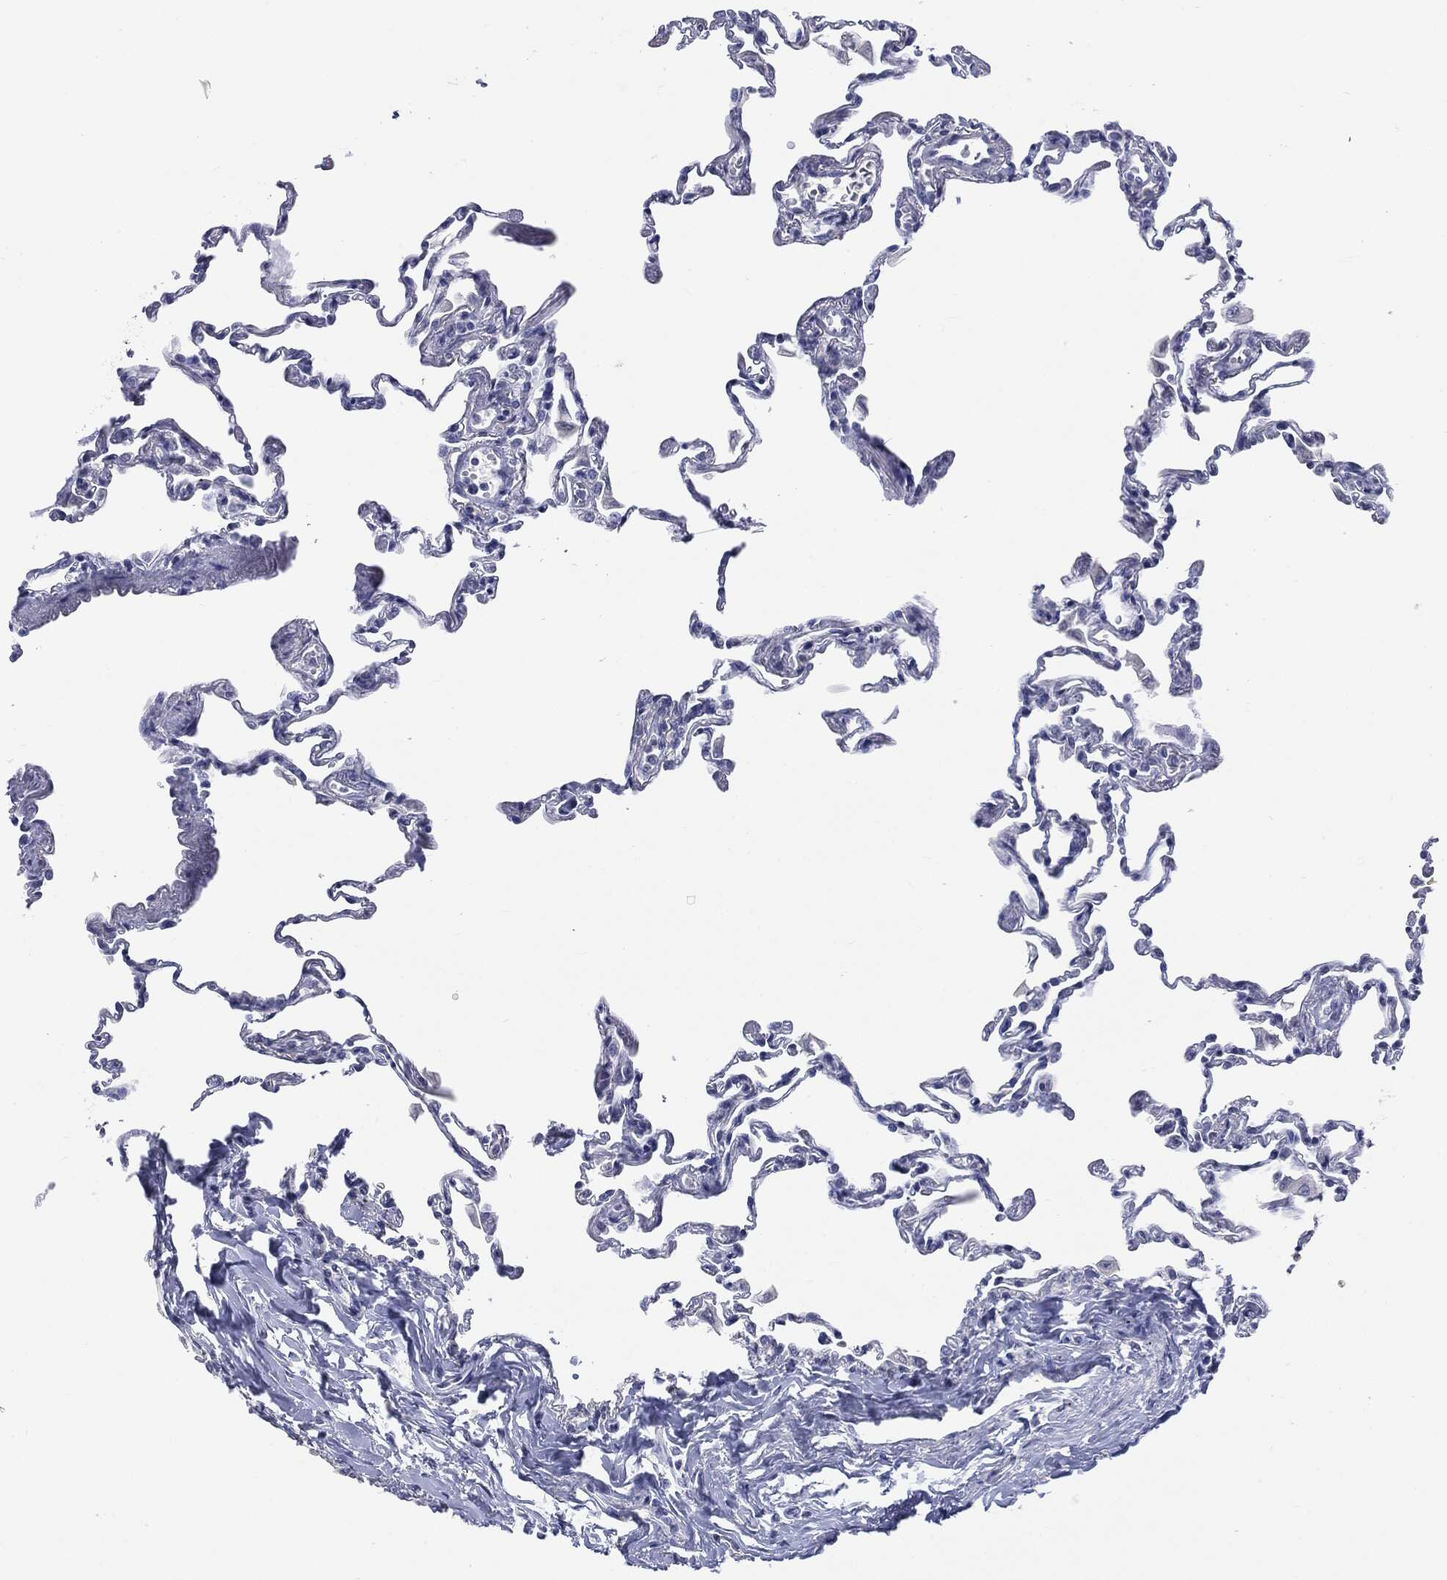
{"staining": {"intensity": "negative", "quantity": "none", "location": "none"}, "tissue": "lung", "cell_type": "Alveolar cells", "image_type": "normal", "snomed": [{"axis": "morphology", "description": "Normal tissue, NOS"}, {"axis": "topography", "description": "Lung"}], "caption": "Immunohistochemical staining of normal lung shows no significant positivity in alveolar cells.", "gene": "TSHB", "patient": {"sex": "female", "age": 57}}